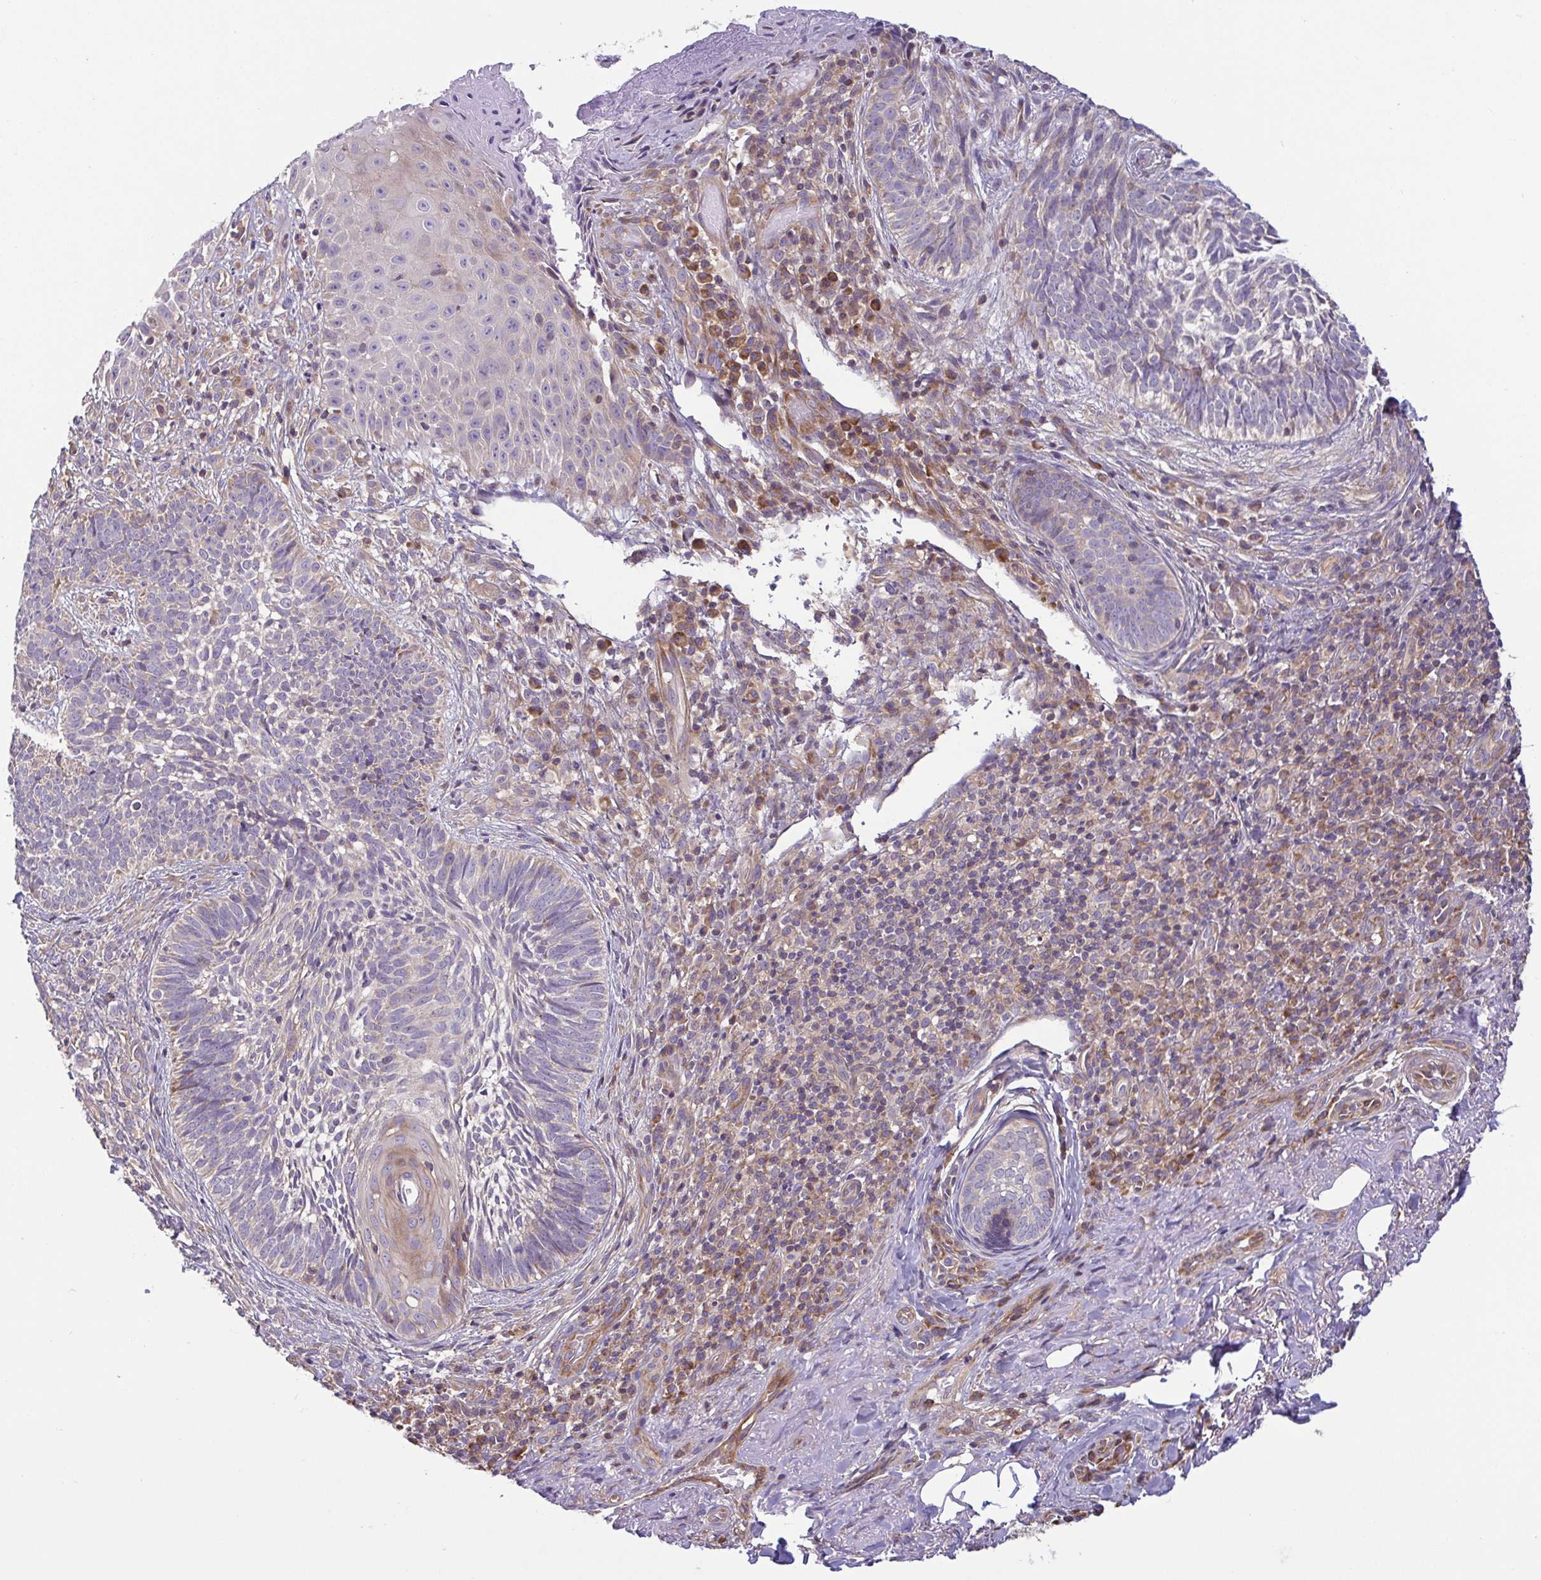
{"staining": {"intensity": "negative", "quantity": "none", "location": "none"}, "tissue": "skin cancer", "cell_type": "Tumor cells", "image_type": "cancer", "snomed": [{"axis": "morphology", "description": "Basal cell carcinoma"}, {"axis": "topography", "description": "Skin"}], "caption": "Tumor cells show no significant protein staining in skin cancer (basal cell carcinoma).", "gene": "LMF2", "patient": {"sex": "male", "age": 65}}